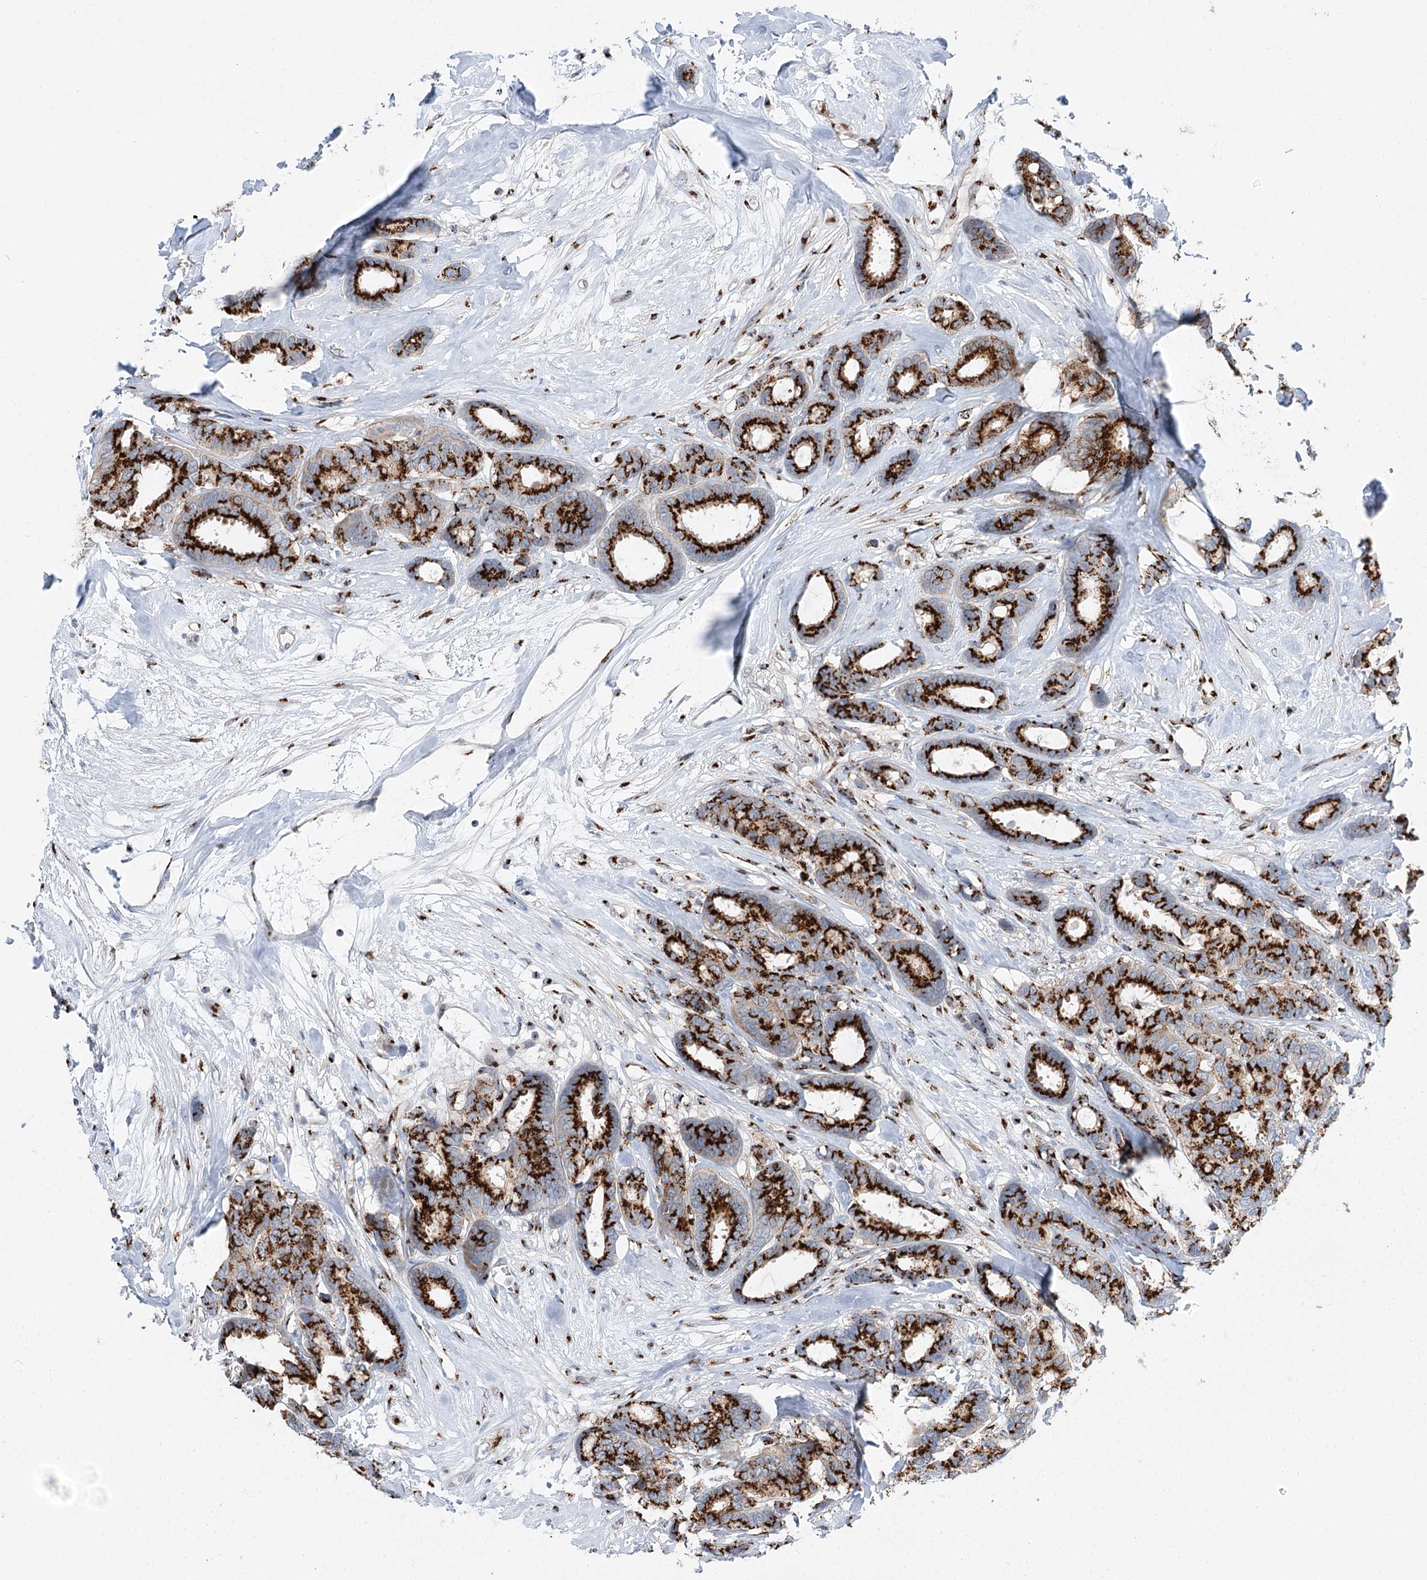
{"staining": {"intensity": "strong", "quantity": ">75%", "location": "cytoplasmic/membranous"}, "tissue": "breast cancer", "cell_type": "Tumor cells", "image_type": "cancer", "snomed": [{"axis": "morphology", "description": "Duct carcinoma"}, {"axis": "topography", "description": "Breast"}], "caption": "An immunohistochemistry photomicrograph of neoplastic tissue is shown. Protein staining in brown labels strong cytoplasmic/membranous positivity in breast cancer within tumor cells. The staining was performed using DAB to visualize the protein expression in brown, while the nuclei were stained in blue with hematoxylin (Magnification: 20x).", "gene": "TMEM165", "patient": {"sex": "female", "age": 87}}